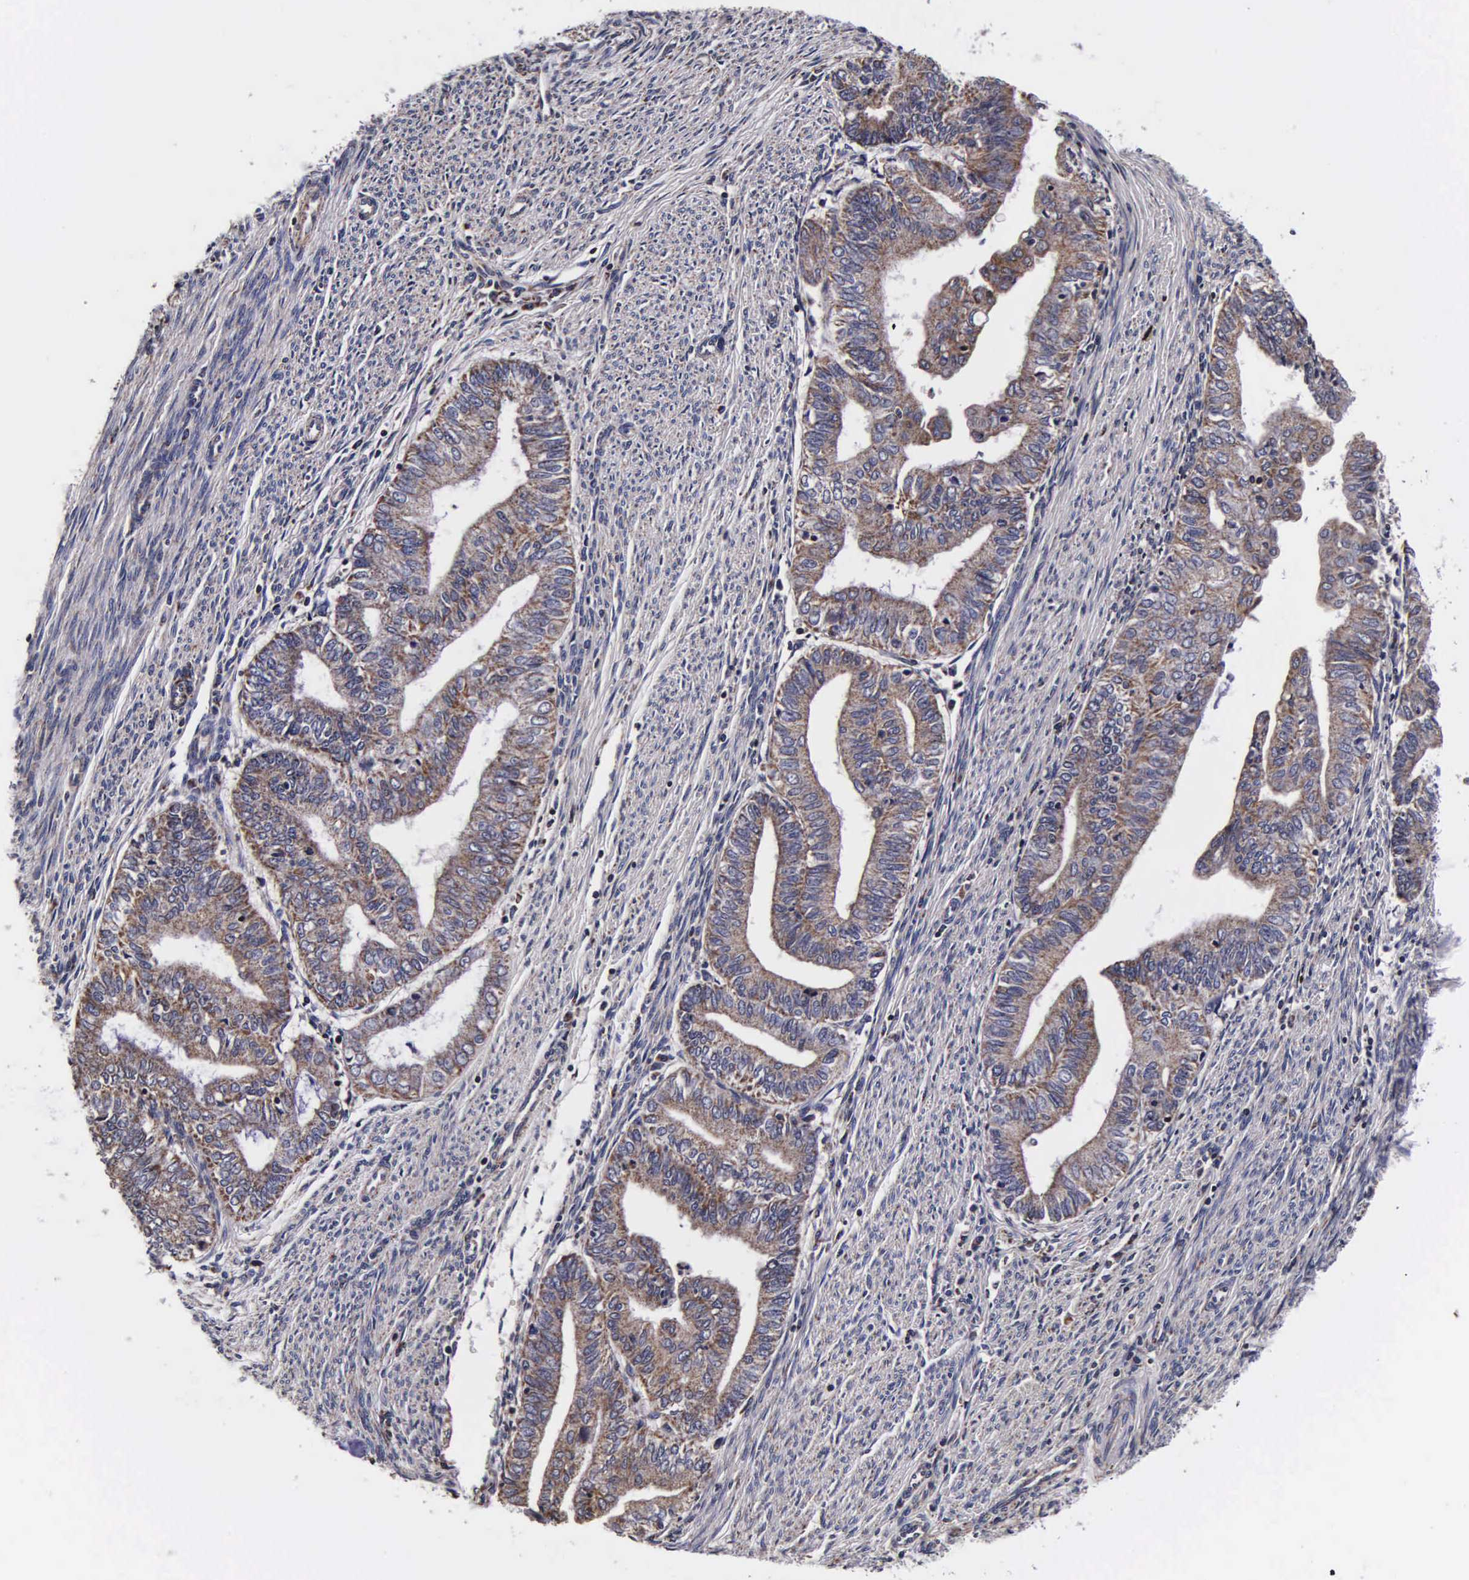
{"staining": {"intensity": "weak", "quantity": ">75%", "location": "cytoplasmic/membranous"}, "tissue": "endometrial cancer", "cell_type": "Tumor cells", "image_type": "cancer", "snomed": [{"axis": "morphology", "description": "Adenocarcinoma, NOS"}, {"axis": "topography", "description": "Endometrium"}], "caption": "High-magnification brightfield microscopy of adenocarcinoma (endometrial) stained with DAB (3,3'-diaminobenzidine) (brown) and counterstained with hematoxylin (blue). tumor cells exhibit weak cytoplasmic/membranous staining is appreciated in approximately>75% of cells.", "gene": "PSMA3", "patient": {"sex": "female", "age": 66}}